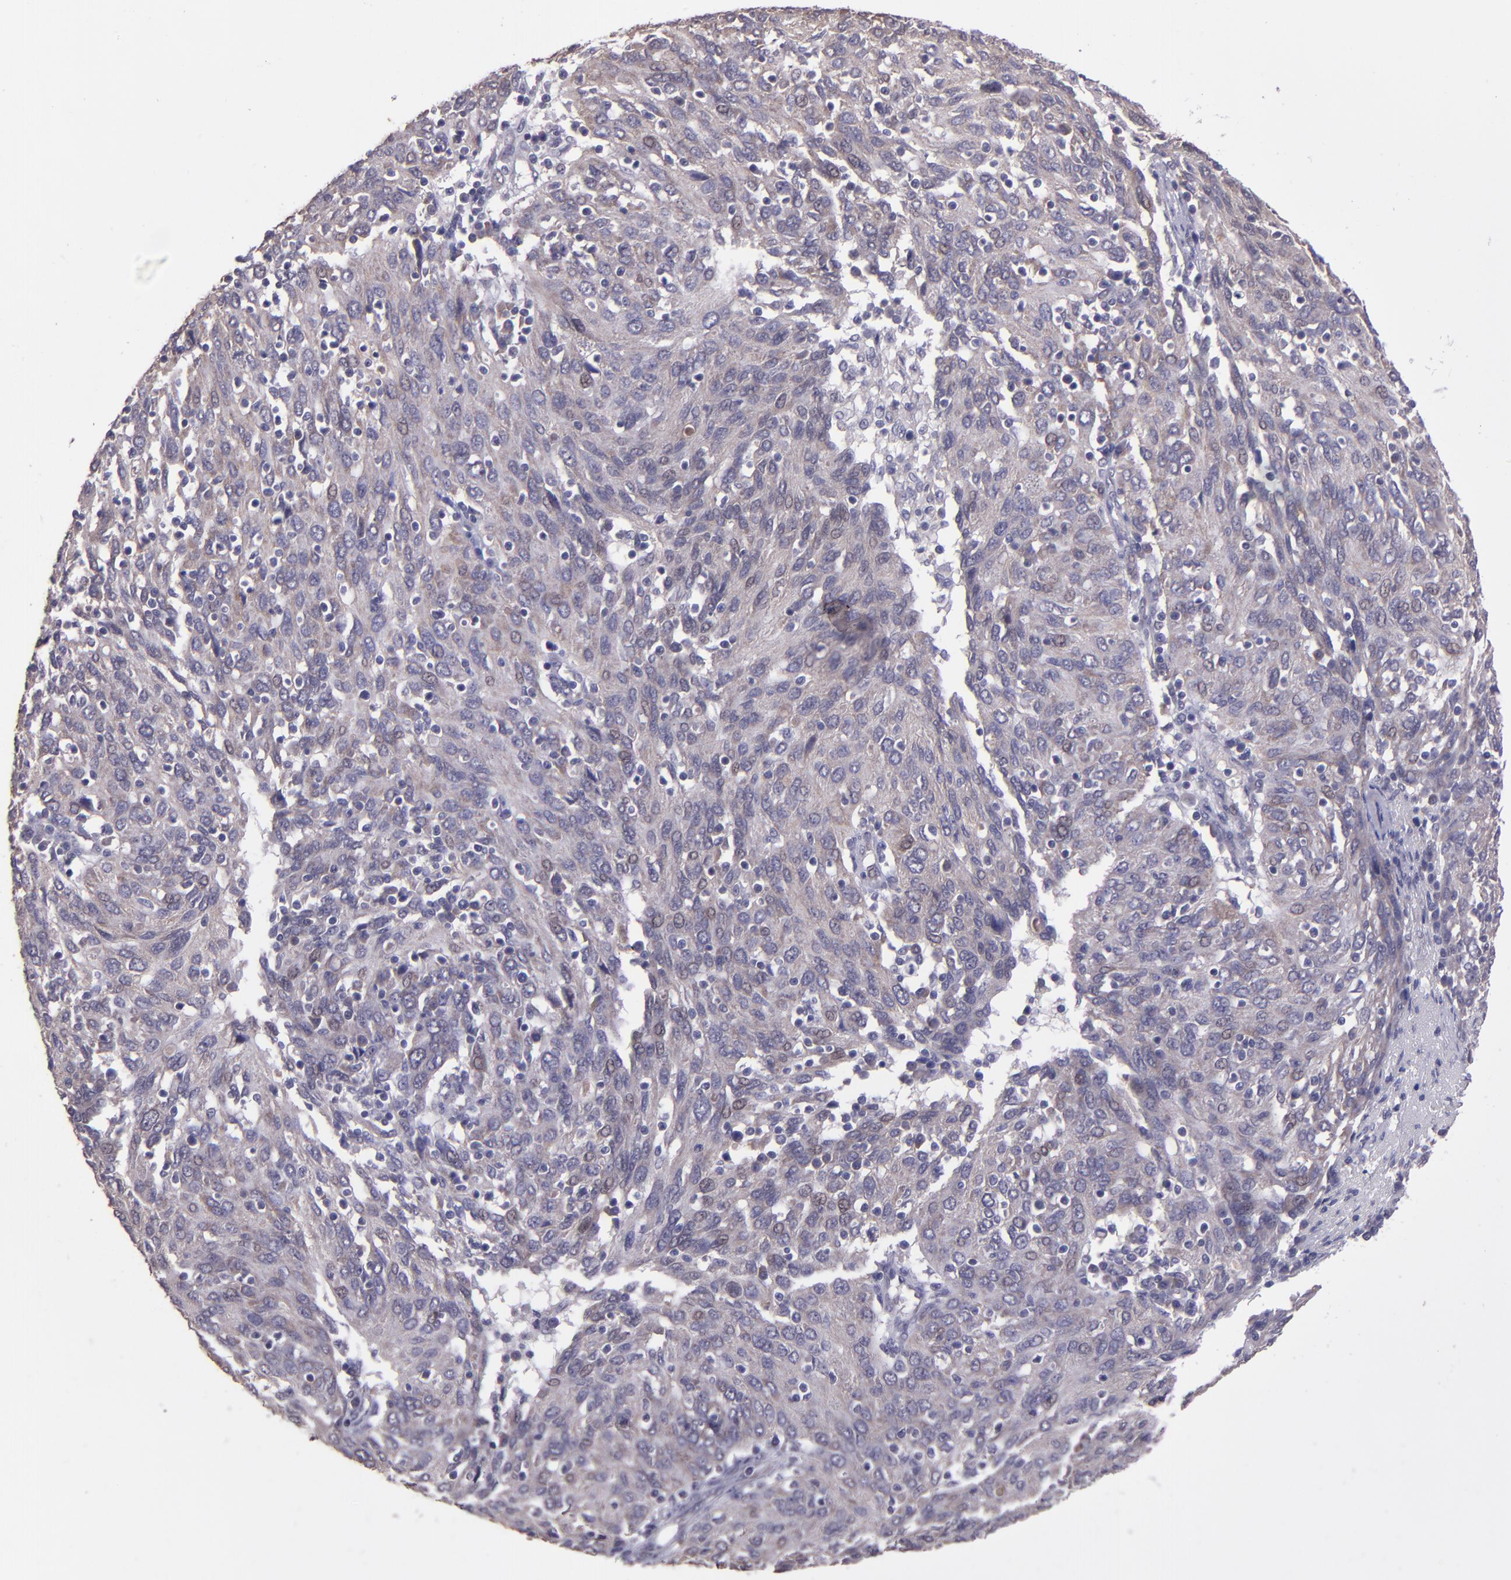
{"staining": {"intensity": "weak", "quantity": "25%-75%", "location": "cytoplasmic/membranous"}, "tissue": "ovarian cancer", "cell_type": "Tumor cells", "image_type": "cancer", "snomed": [{"axis": "morphology", "description": "Carcinoma, endometroid"}, {"axis": "topography", "description": "Ovary"}], "caption": "DAB (3,3'-diaminobenzidine) immunohistochemical staining of human ovarian cancer (endometroid carcinoma) exhibits weak cytoplasmic/membranous protein staining in approximately 25%-75% of tumor cells.", "gene": "TAF7L", "patient": {"sex": "female", "age": 50}}